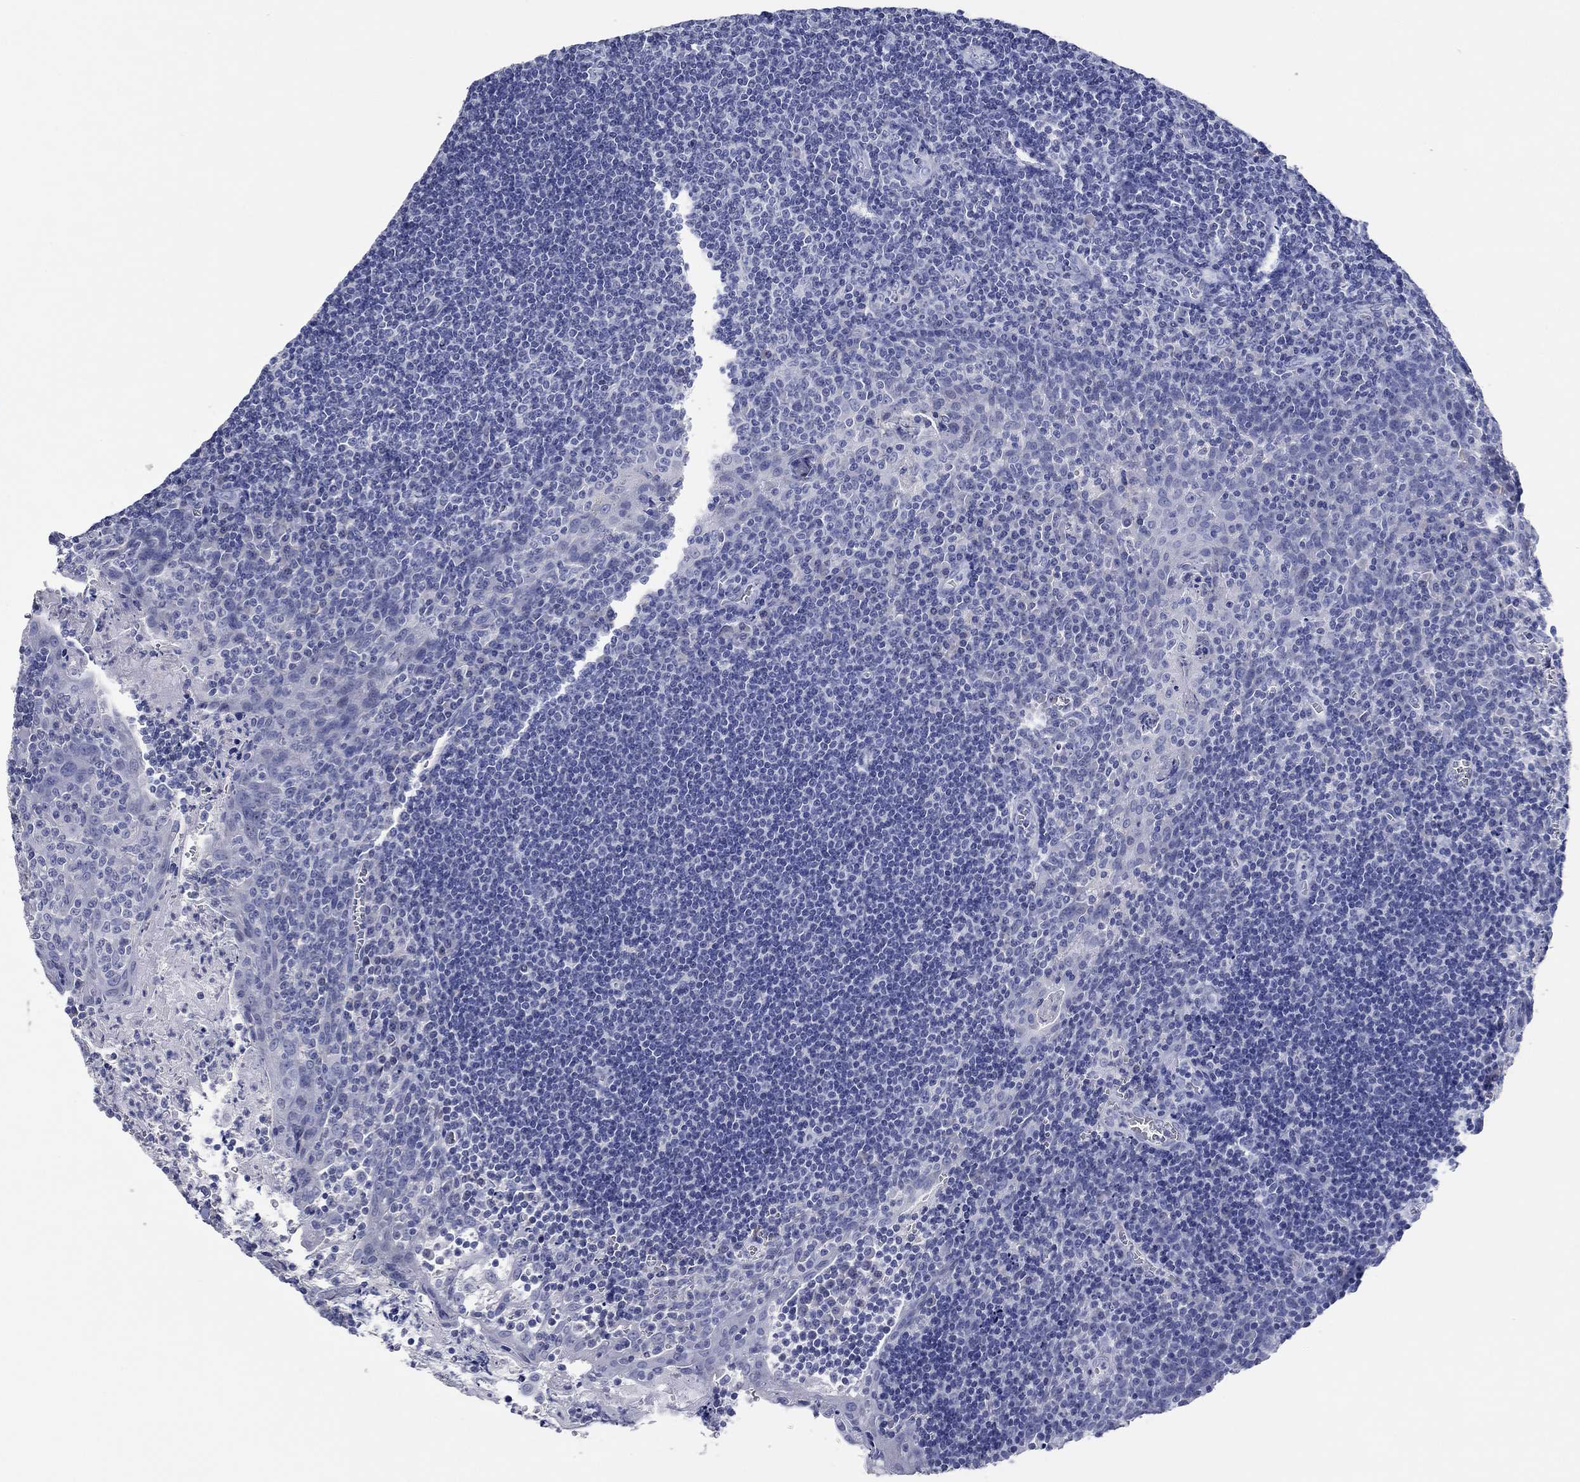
{"staining": {"intensity": "negative", "quantity": "none", "location": "none"}, "tissue": "tonsil", "cell_type": "Germinal center cells", "image_type": "normal", "snomed": [{"axis": "morphology", "description": "Normal tissue, NOS"}, {"axis": "morphology", "description": "Inflammation, NOS"}, {"axis": "topography", "description": "Tonsil"}], "caption": "A high-resolution micrograph shows IHC staining of unremarkable tonsil, which reveals no significant staining in germinal center cells. (Stains: DAB immunohistochemistry (IHC) with hematoxylin counter stain, Microscopy: brightfield microscopy at high magnification).", "gene": "POU5F1", "patient": {"sex": "female", "age": 31}}